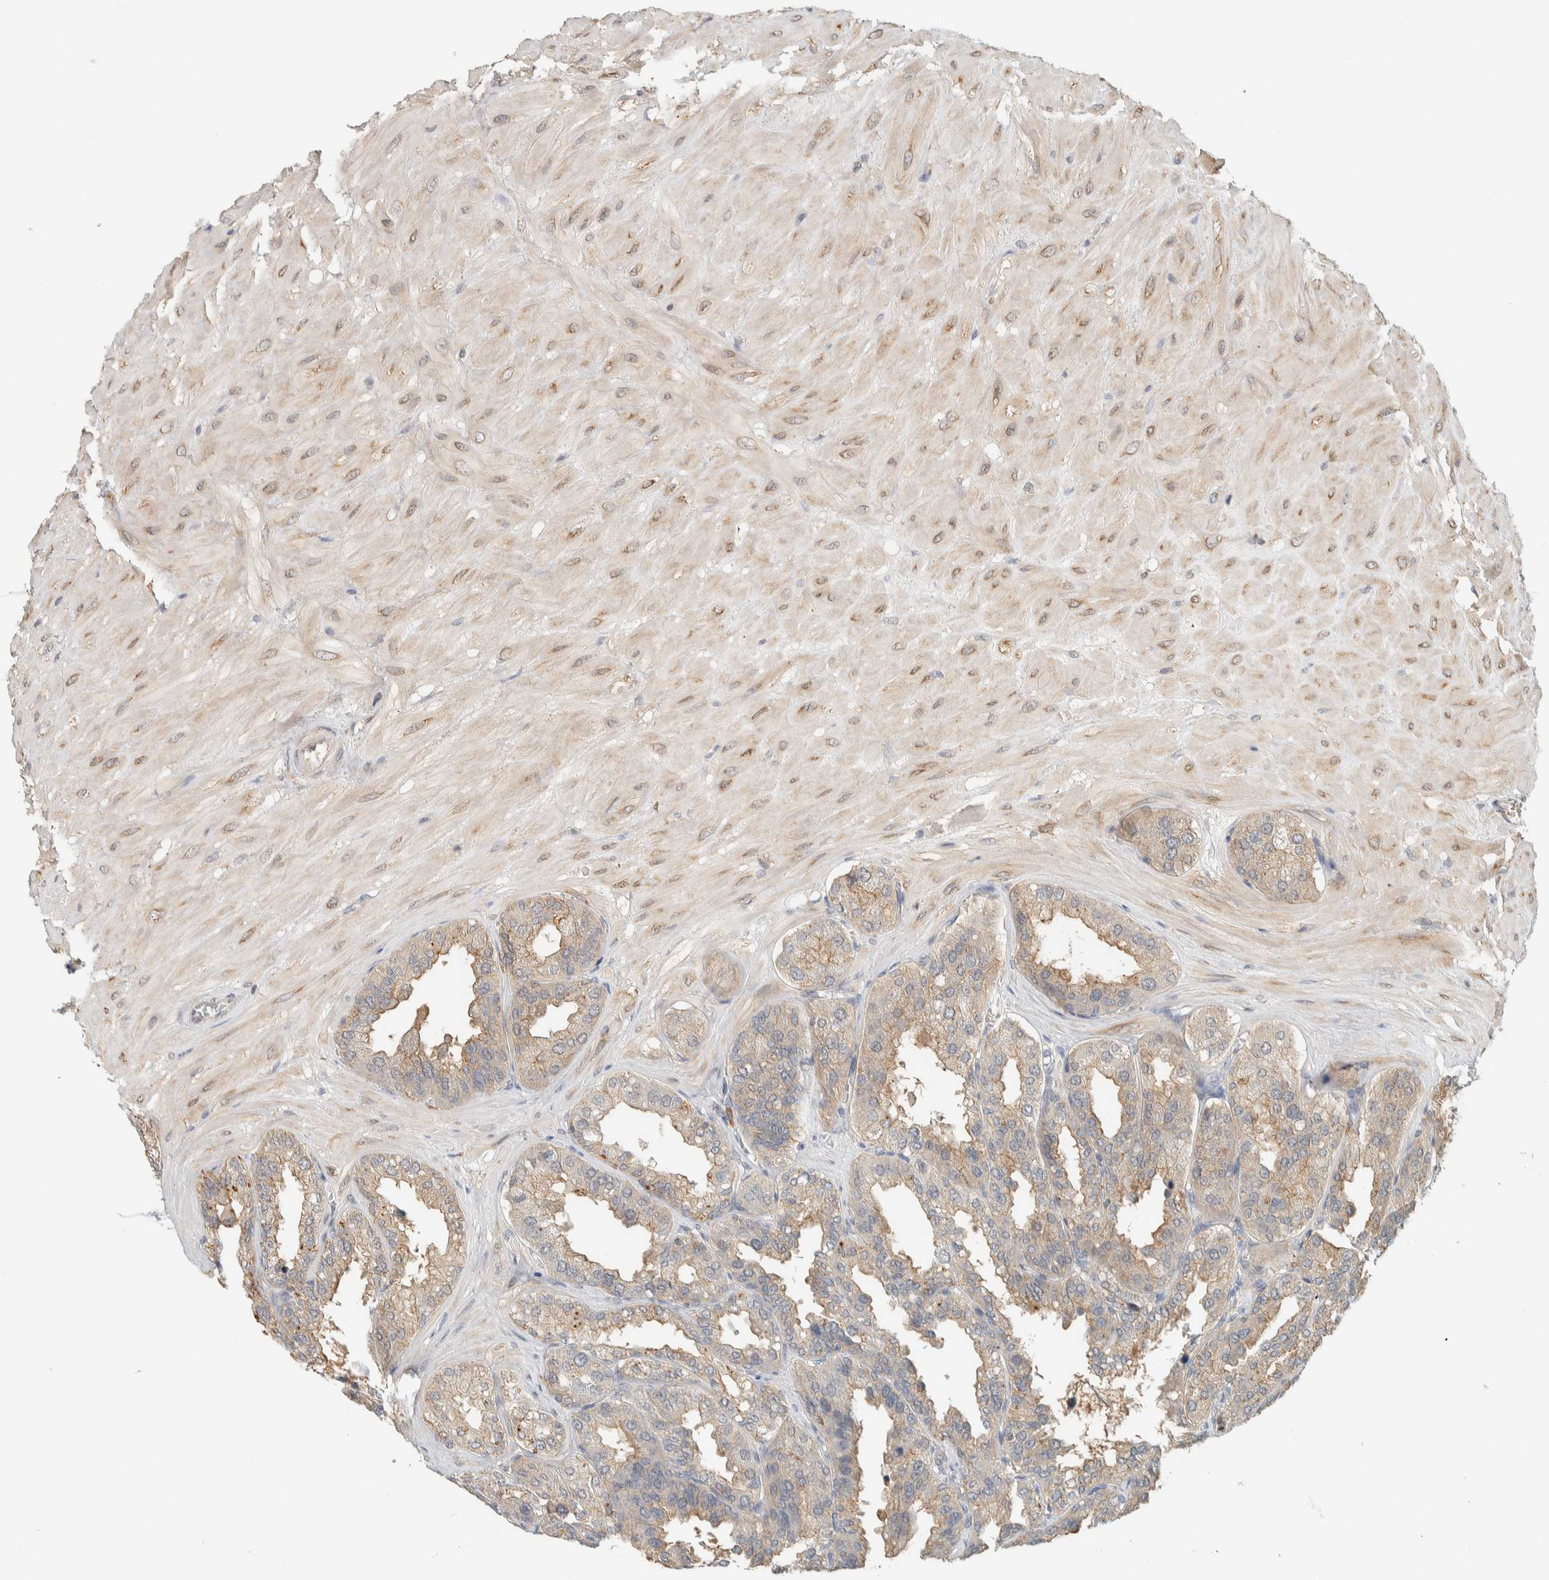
{"staining": {"intensity": "moderate", "quantity": "25%-75%", "location": "cytoplasmic/membranous"}, "tissue": "seminal vesicle", "cell_type": "Glandular cells", "image_type": "normal", "snomed": [{"axis": "morphology", "description": "Normal tissue, NOS"}, {"axis": "topography", "description": "Prostate"}, {"axis": "topography", "description": "Seminal veicle"}], "caption": "Glandular cells display medium levels of moderate cytoplasmic/membranous expression in about 25%-75% of cells in normal human seminal vesicle. (DAB (3,3'-diaminobenzidine) = brown stain, brightfield microscopy at high magnification).", "gene": "RAB11FIP1", "patient": {"sex": "male", "age": 51}}